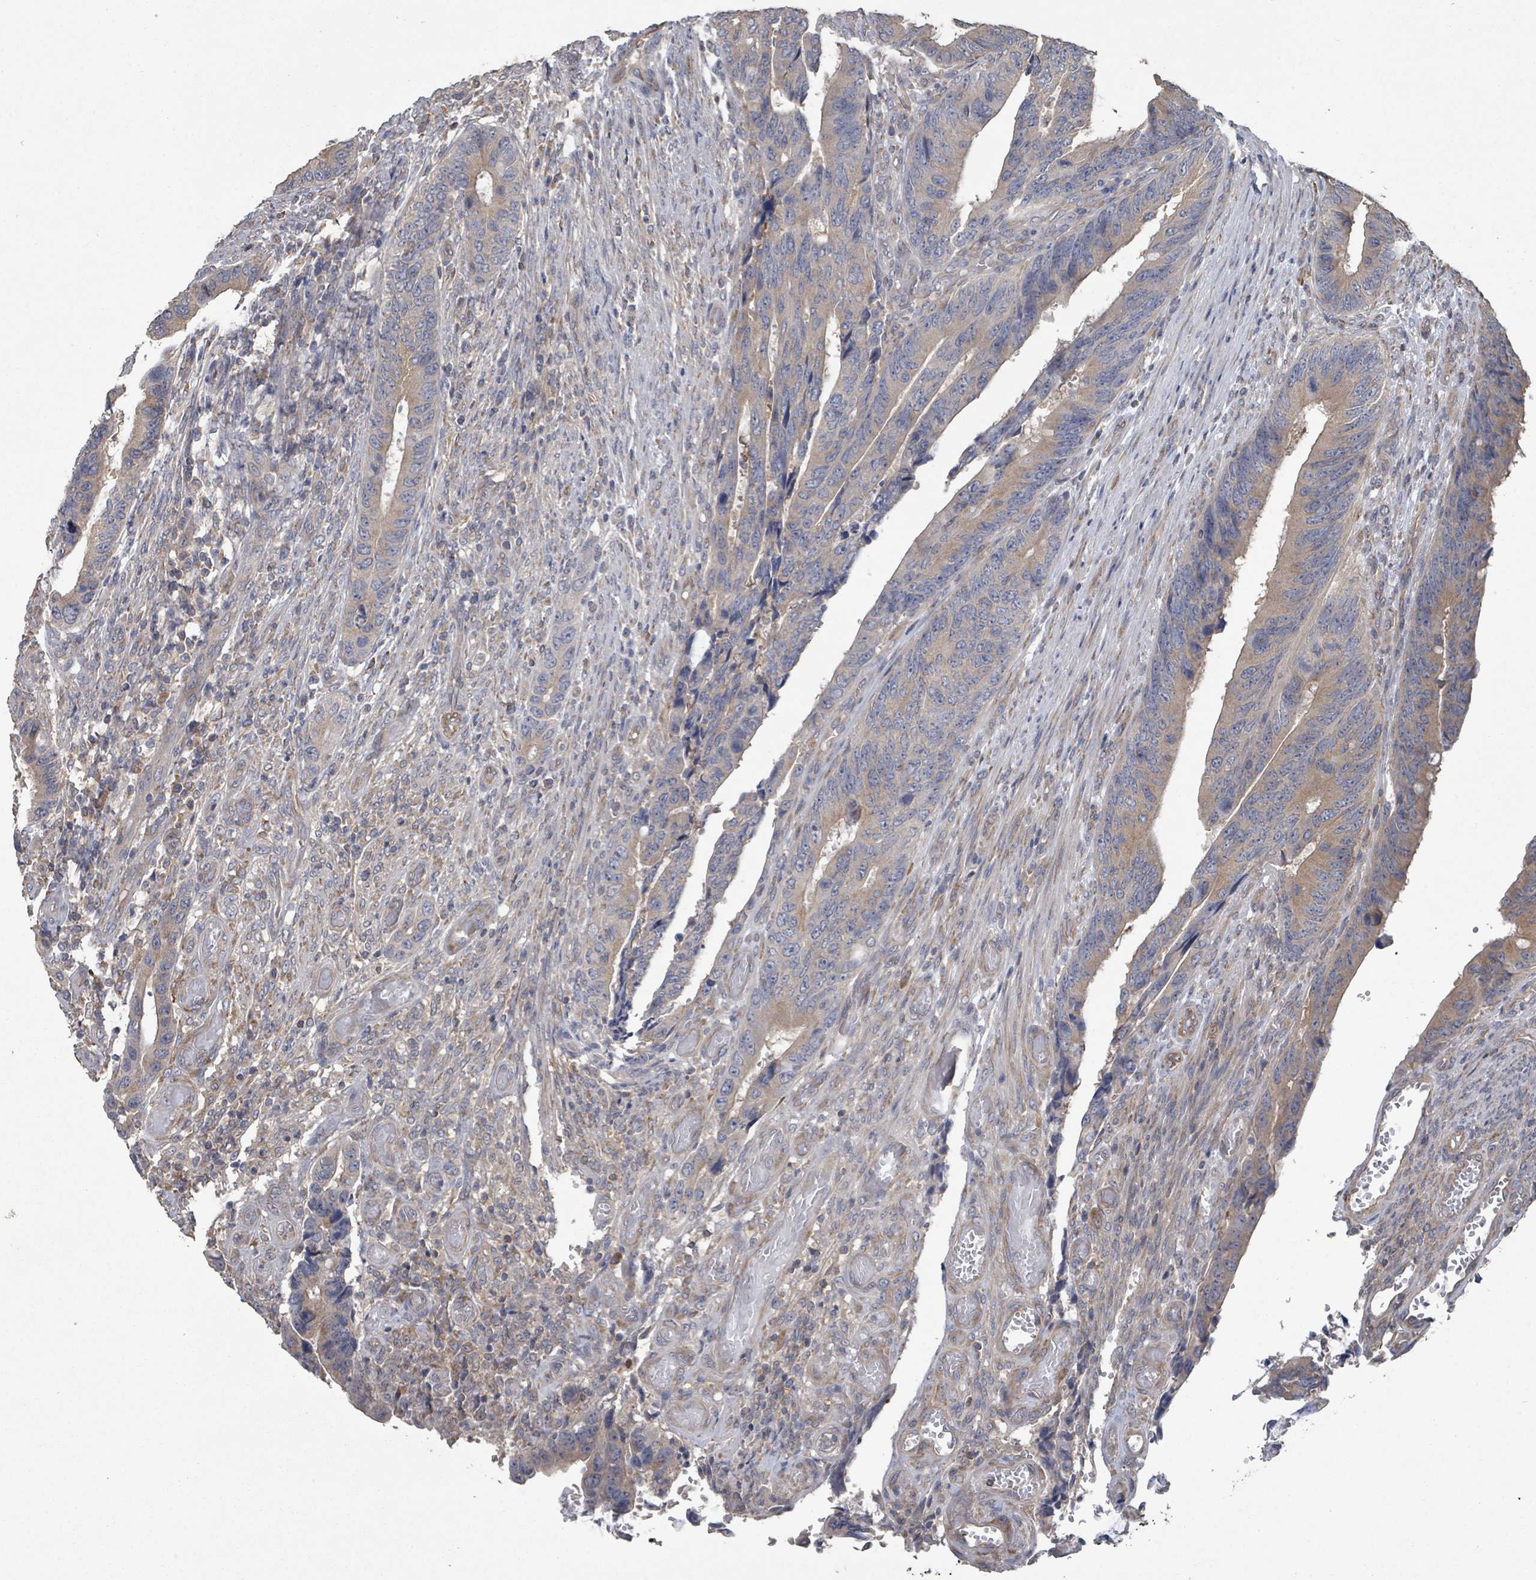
{"staining": {"intensity": "weak", "quantity": "25%-75%", "location": "cytoplasmic/membranous"}, "tissue": "colorectal cancer", "cell_type": "Tumor cells", "image_type": "cancer", "snomed": [{"axis": "morphology", "description": "Adenocarcinoma, NOS"}, {"axis": "topography", "description": "Colon"}], "caption": "Immunohistochemistry (IHC) staining of colorectal cancer (adenocarcinoma), which shows low levels of weak cytoplasmic/membranous expression in approximately 25%-75% of tumor cells indicating weak cytoplasmic/membranous protein staining. The staining was performed using DAB (brown) for protein detection and nuclei were counterstained in hematoxylin (blue).", "gene": "SLC9A7", "patient": {"sex": "male", "age": 87}}